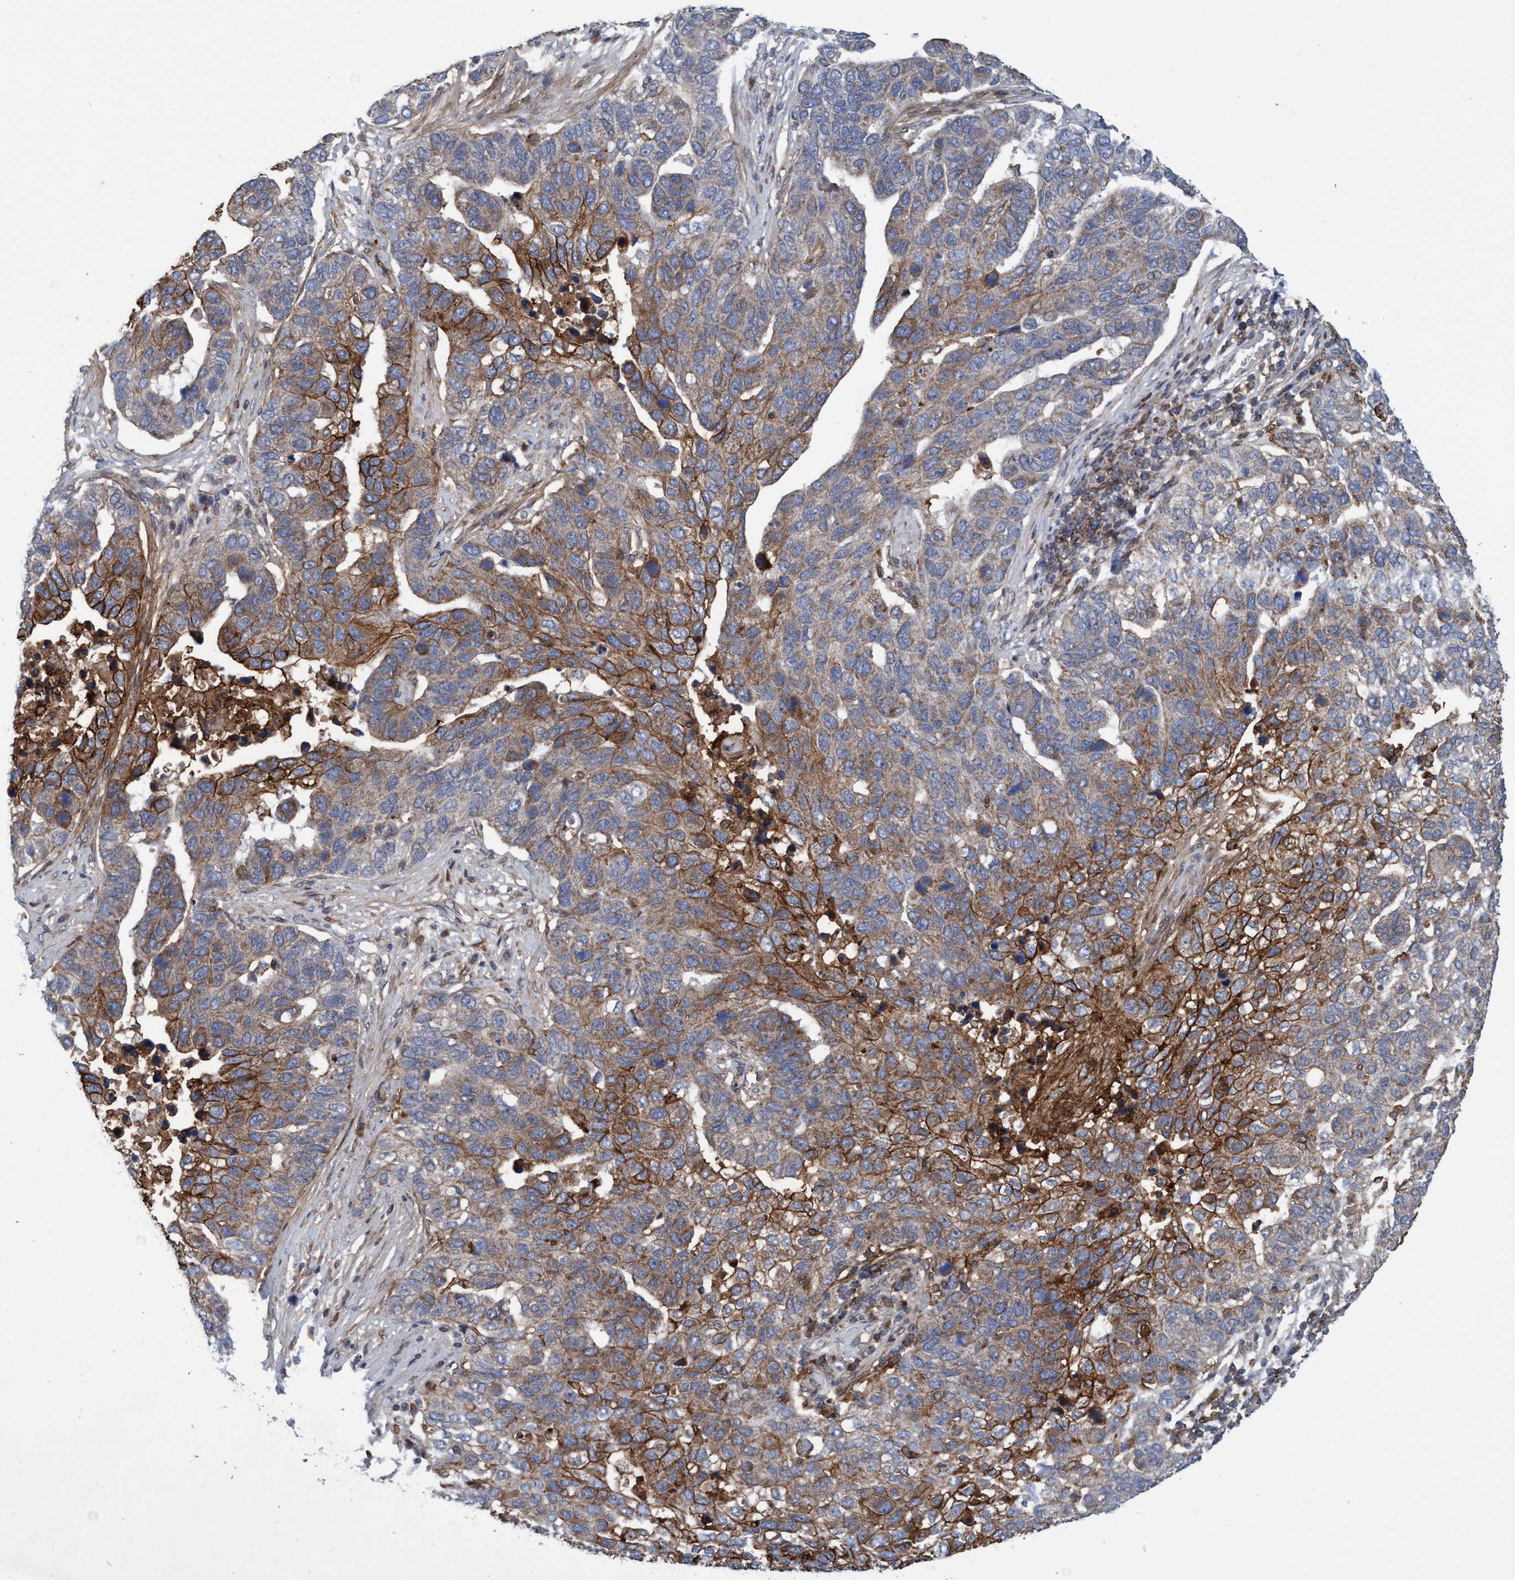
{"staining": {"intensity": "moderate", "quantity": "25%-75%", "location": "cytoplasmic/membranous"}, "tissue": "pancreatic cancer", "cell_type": "Tumor cells", "image_type": "cancer", "snomed": [{"axis": "morphology", "description": "Adenocarcinoma, NOS"}, {"axis": "topography", "description": "Pancreas"}], "caption": "Approximately 25%-75% of tumor cells in pancreatic cancer demonstrate moderate cytoplasmic/membranous protein positivity as visualized by brown immunohistochemical staining.", "gene": "SLC16A3", "patient": {"sex": "female", "age": 61}}